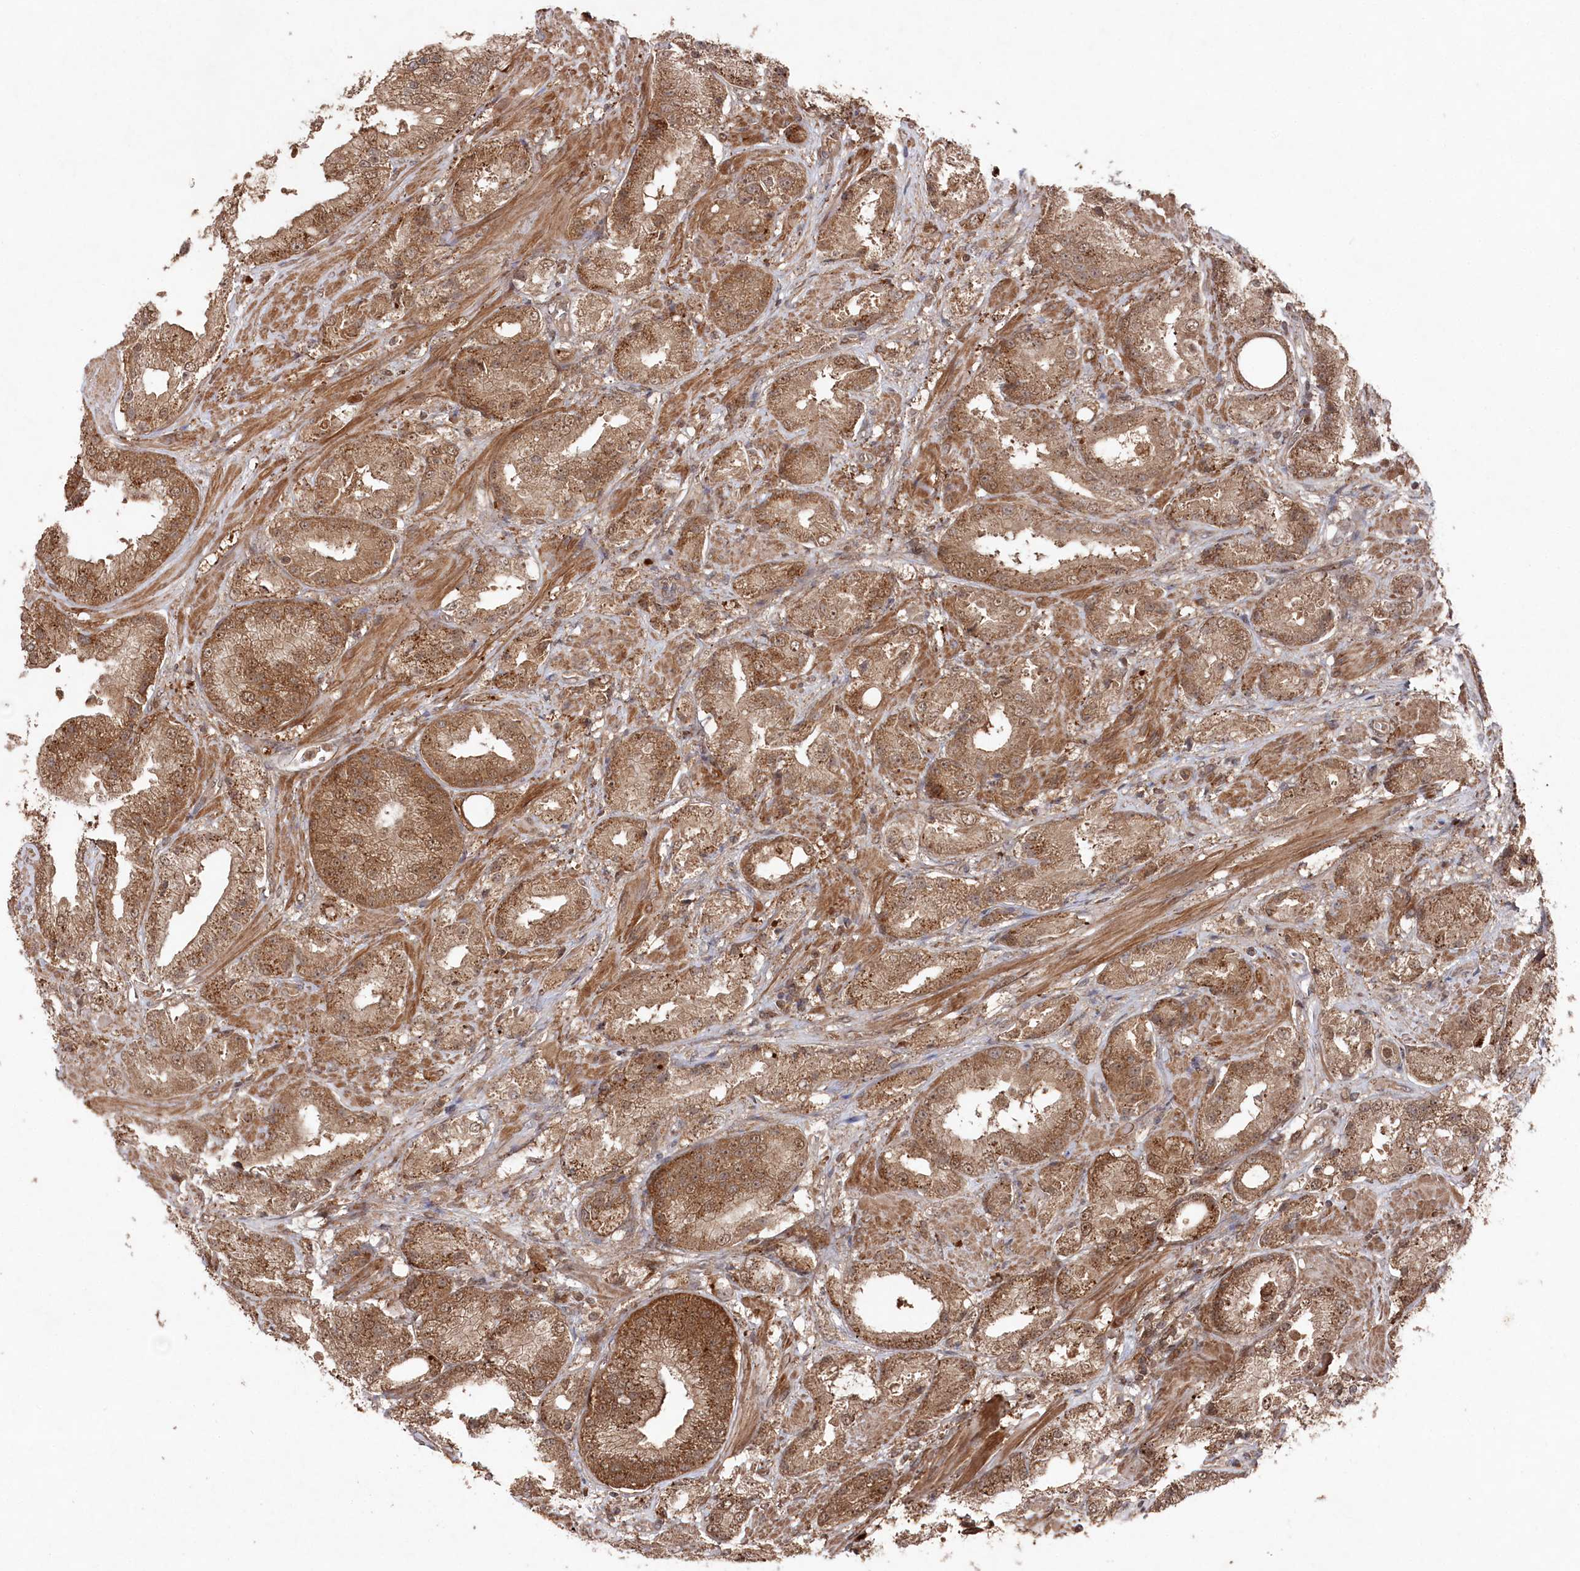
{"staining": {"intensity": "moderate", "quantity": ">75%", "location": "cytoplasmic/membranous,nuclear"}, "tissue": "prostate cancer", "cell_type": "Tumor cells", "image_type": "cancer", "snomed": [{"axis": "morphology", "description": "Adenocarcinoma, Low grade"}, {"axis": "topography", "description": "Prostate"}], "caption": "This photomicrograph shows immunohistochemistry (IHC) staining of human prostate low-grade adenocarcinoma, with medium moderate cytoplasmic/membranous and nuclear expression in approximately >75% of tumor cells.", "gene": "BORCS7", "patient": {"sex": "male", "age": 67}}